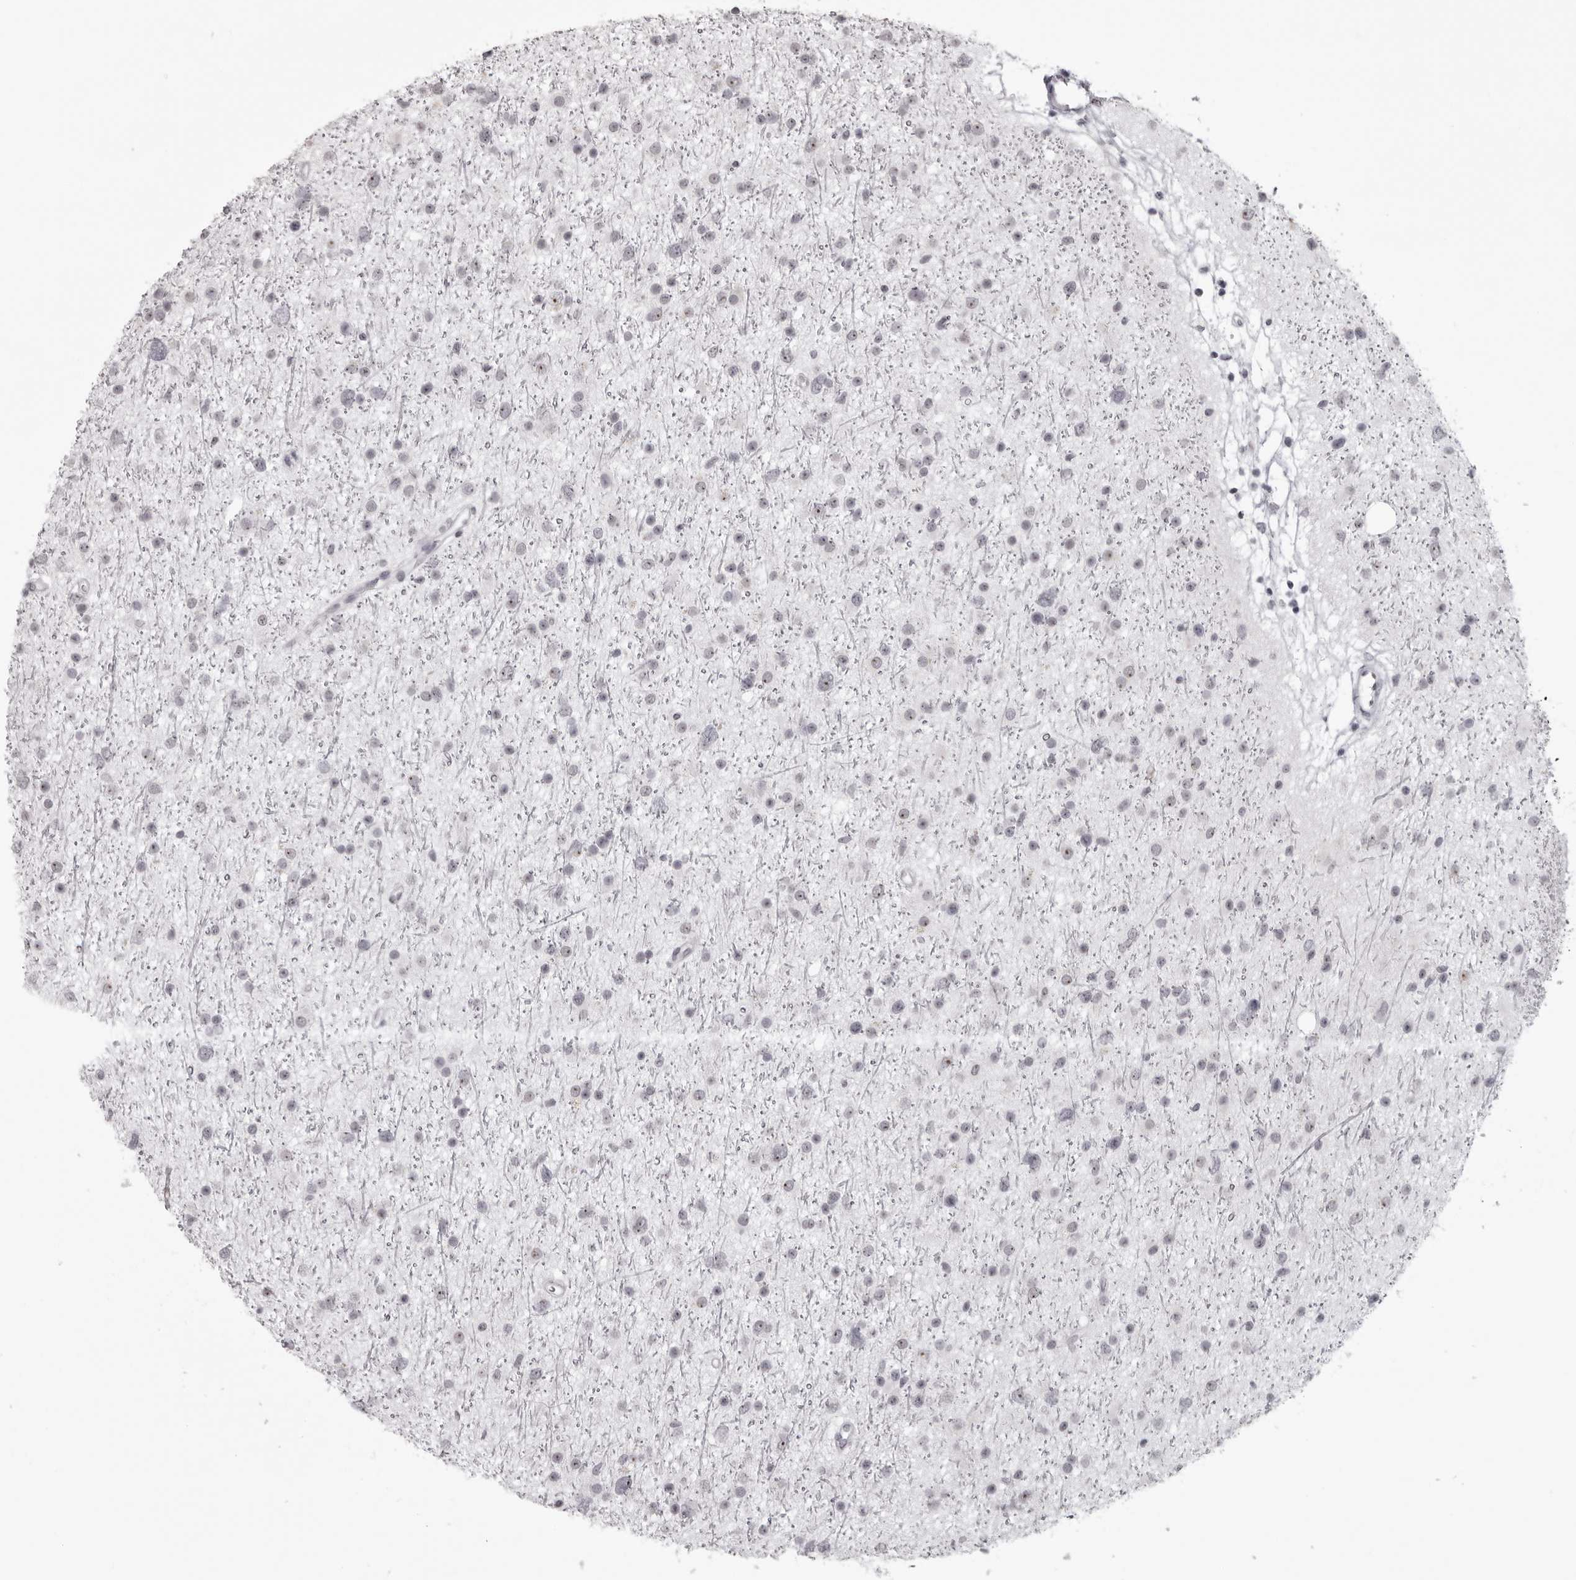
{"staining": {"intensity": "negative", "quantity": "none", "location": "none"}, "tissue": "glioma", "cell_type": "Tumor cells", "image_type": "cancer", "snomed": [{"axis": "morphology", "description": "Glioma, malignant, Low grade"}, {"axis": "topography", "description": "Cerebral cortex"}], "caption": "Protein analysis of glioma displays no significant positivity in tumor cells.", "gene": "HELZ", "patient": {"sex": "female", "age": 39}}